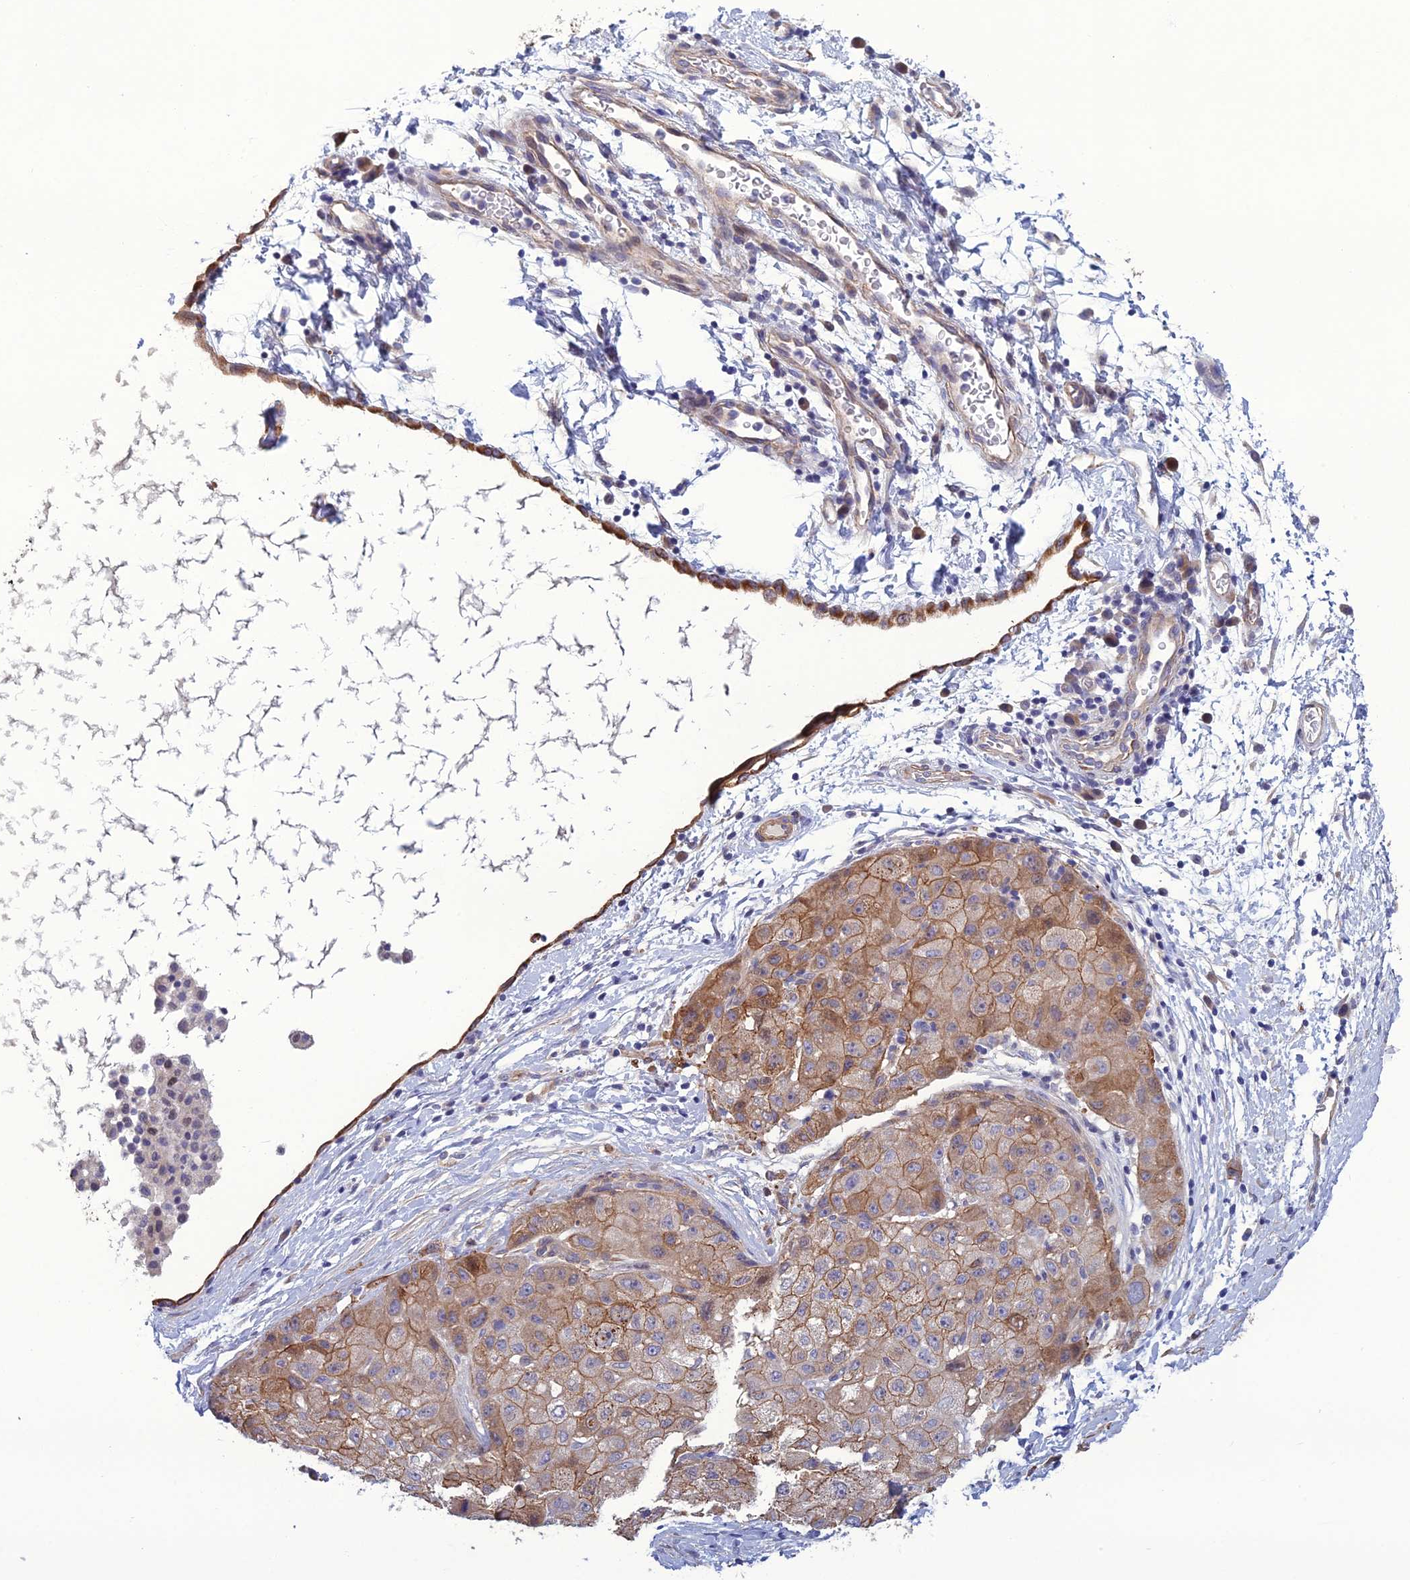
{"staining": {"intensity": "moderate", "quantity": "25%-75%", "location": "cytoplasmic/membranous"}, "tissue": "liver cancer", "cell_type": "Tumor cells", "image_type": "cancer", "snomed": [{"axis": "morphology", "description": "Carcinoma, Hepatocellular, NOS"}, {"axis": "topography", "description": "Liver"}], "caption": "This micrograph reveals immunohistochemistry (IHC) staining of liver hepatocellular carcinoma, with medium moderate cytoplasmic/membranous expression in about 25%-75% of tumor cells.", "gene": "LZTS2", "patient": {"sex": "male", "age": 80}}